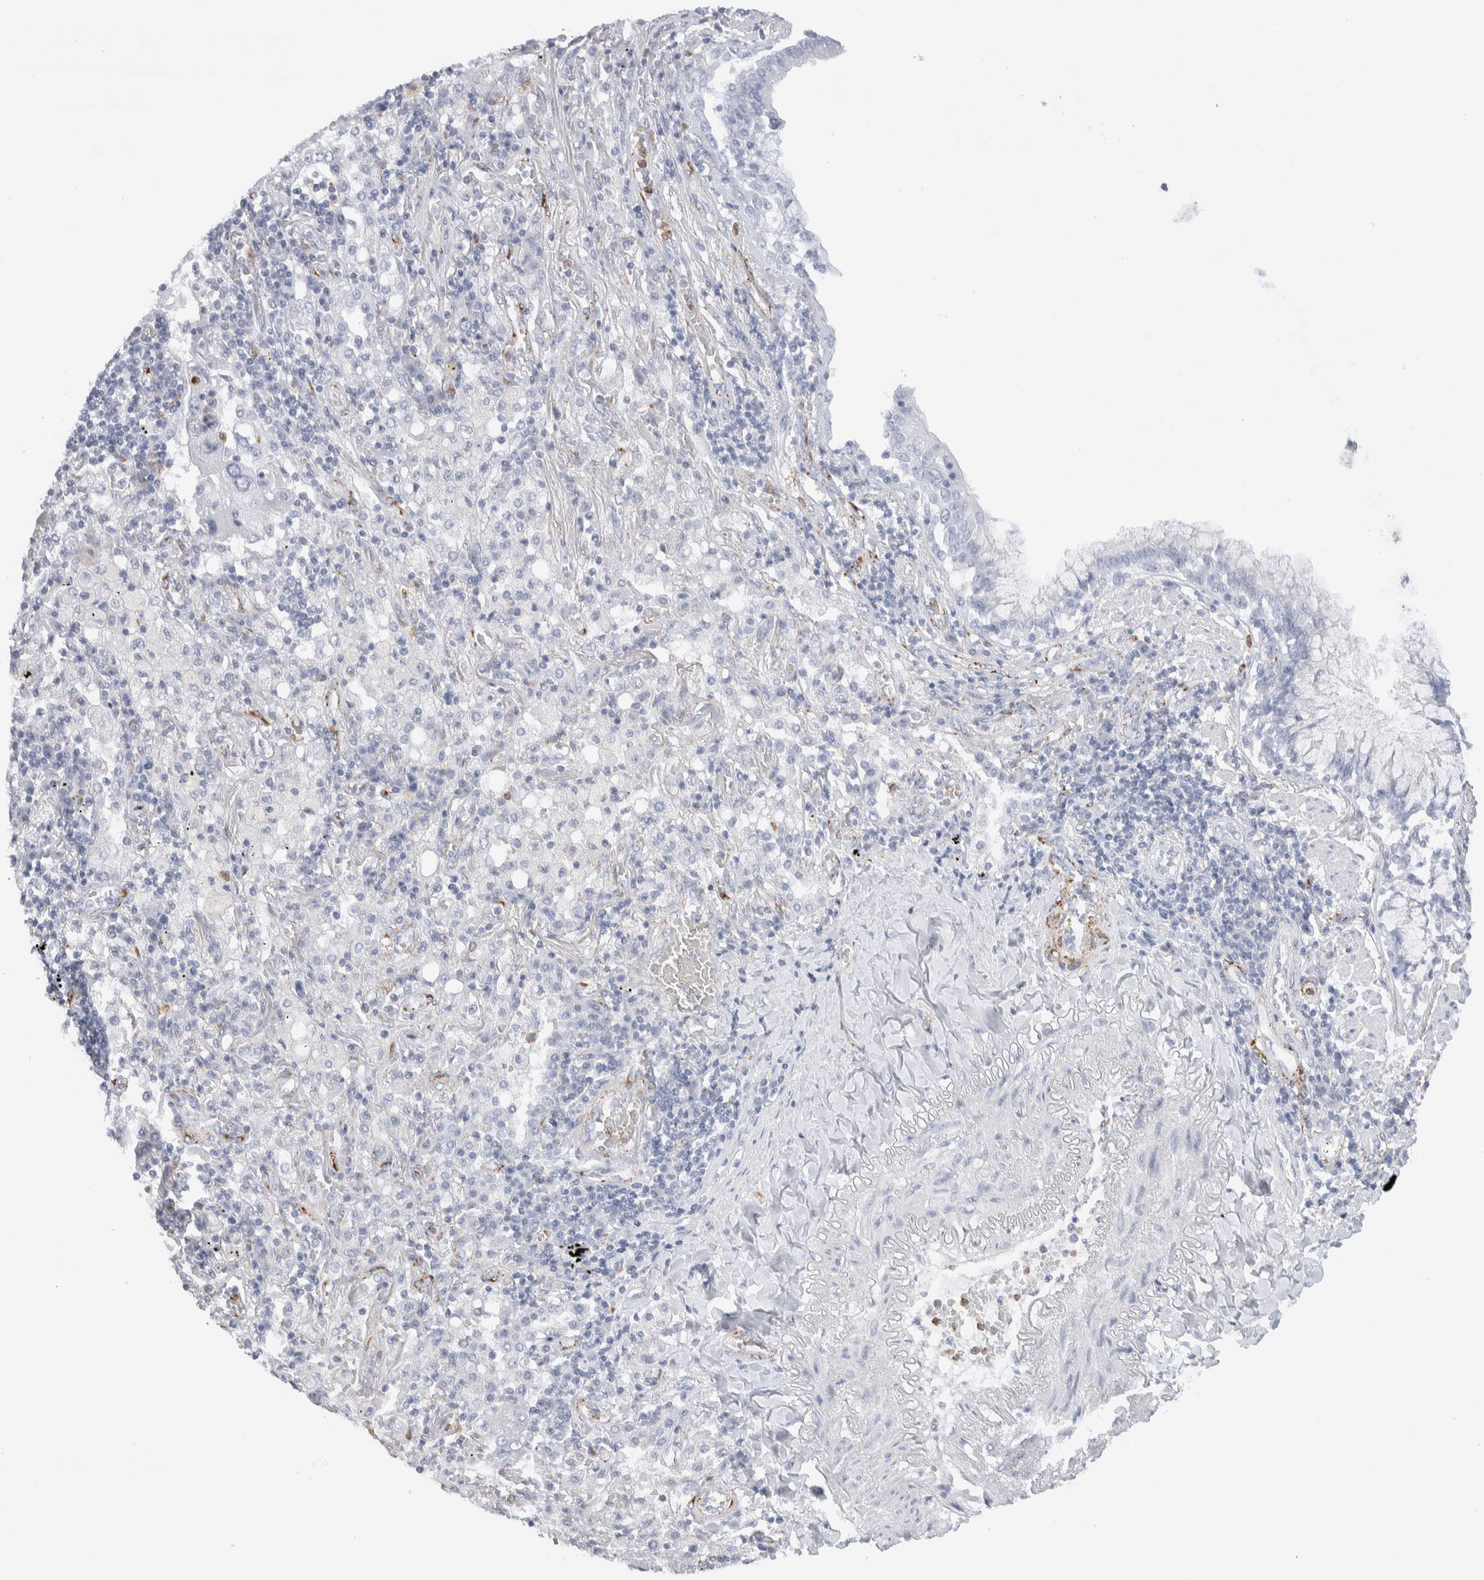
{"staining": {"intensity": "negative", "quantity": "none", "location": "none"}, "tissue": "lung cancer", "cell_type": "Tumor cells", "image_type": "cancer", "snomed": [{"axis": "morphology", "description": "Adenocarcinoma, NOS"}, {"axis": "topography", "description": "Lung"}], "caption": "IHC micrograph of human adenocarcinoma (lung) stained for a protein (brown), which reveals no expression in tumor cells.", "gene": "SEPTIN4", "patient": {"sex": "female", "age": 65}}